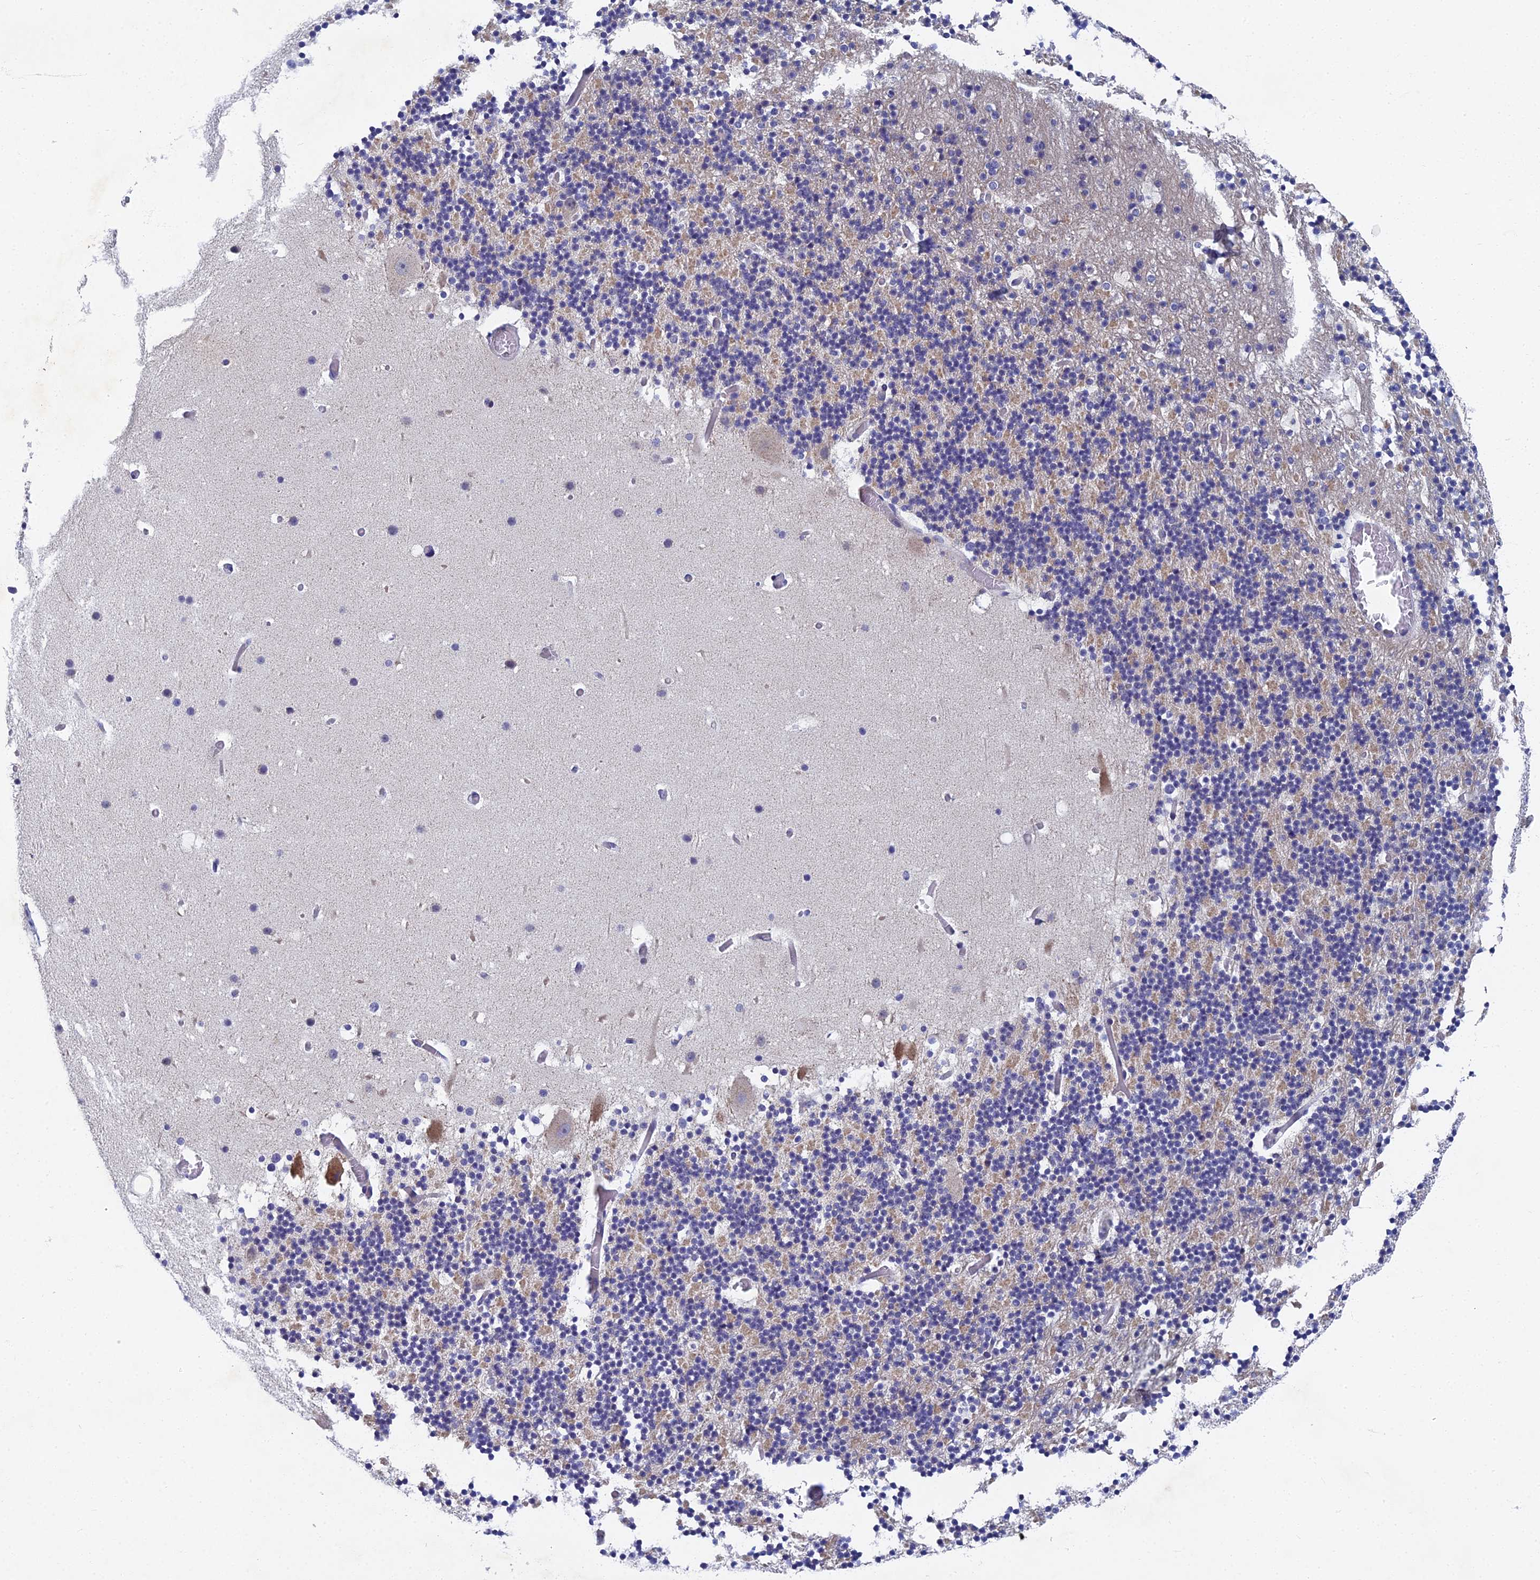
{"staining": {"intensity": "weak", "quantity": "25%-75%", "location": "cytoplasmic/membranous"}, "tissue": "cerebellum", "cell_type": "Cells in granular layer", "image_type": "normal", "snomed": [{"axis": "morphology", "description": "Normal tissue, NOS"}, {"axis": "topography", "description": "Cerebellum"}], "caption": "Normal cerebellum reveals weak cytoplasmic/membranous positivity in approximately 25%-75% of cells in granular layer, visualized by immunohistochemistry. Using DAB (brown) and hematoxylin (blue) stains, captured at high magnification using brightfield microscopy.", "gene": "SPIN4", "patient": {"sex": "male", "age": 57}}